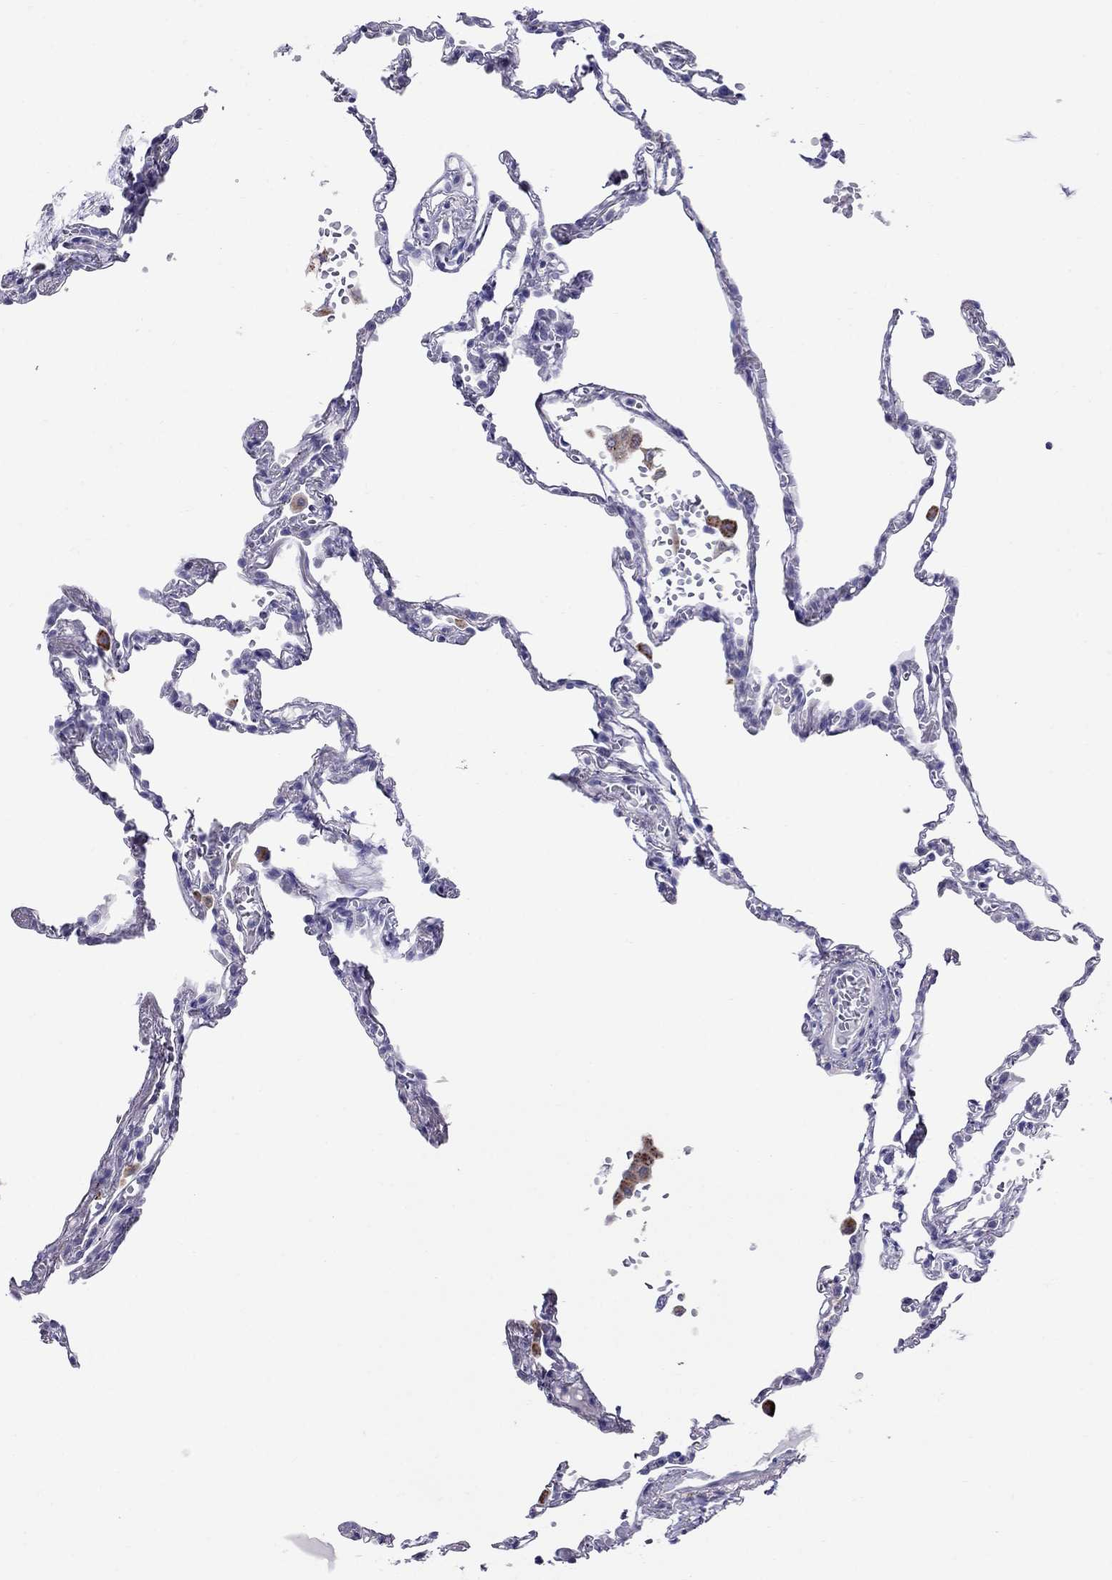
{"staining": {"intensity": "negative", "quantity": "none", "location": "none"}, "tissue": "lung", "cell_type": "Alveolar cells", "image_type": "normal", "snomed": [{"axis": "morphology", "description": "Normal tissue, NOS"}, {"axis": "topography", "description": "Lung"}], "caption": "This is an immunohistochemistry image of normal human lung. There is no expression in alveolar cells.", "gene": "CLPSL2", "patient": {"sex": "male", "age": 78}}